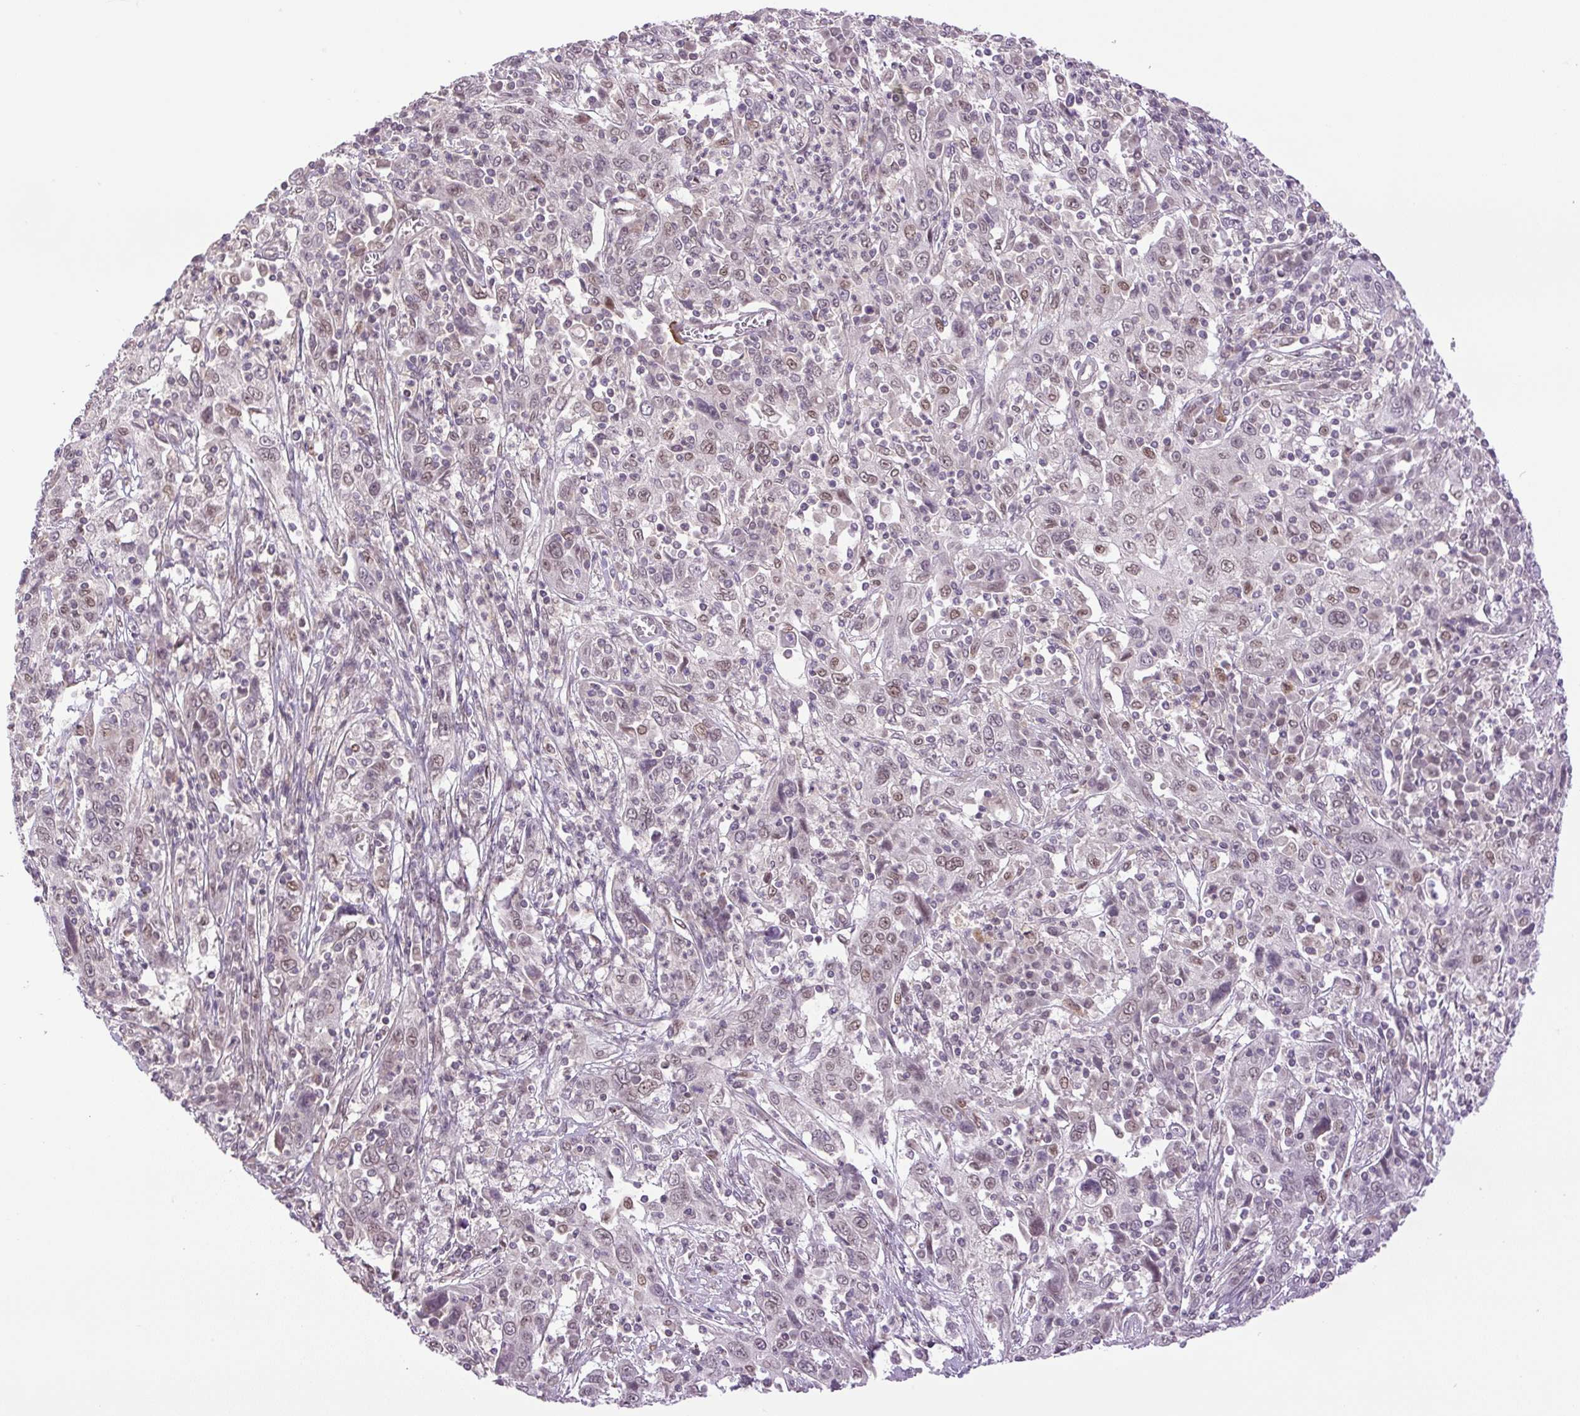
{"staining": {"intensity": "weak", "quantity": "25%-75%", "location": "nuclear"}, "tissue": "cervical cancer", "cell_type": "Tumor cells", "image_type": "cancer", "snomed": [{"axis": "morphology", "description": "Squamous cell carcinoma, NOS"}, {"axis": "topography", "description": "Cervix"}], "caption": "This is a micrograph of IHC staining of cervical cancer (squamous cell carcinoma), which shows weak positivity in the nuclear of tumor cells.", "gene": "KPNA1", "patient": {"sex": "female", "age": 46}}